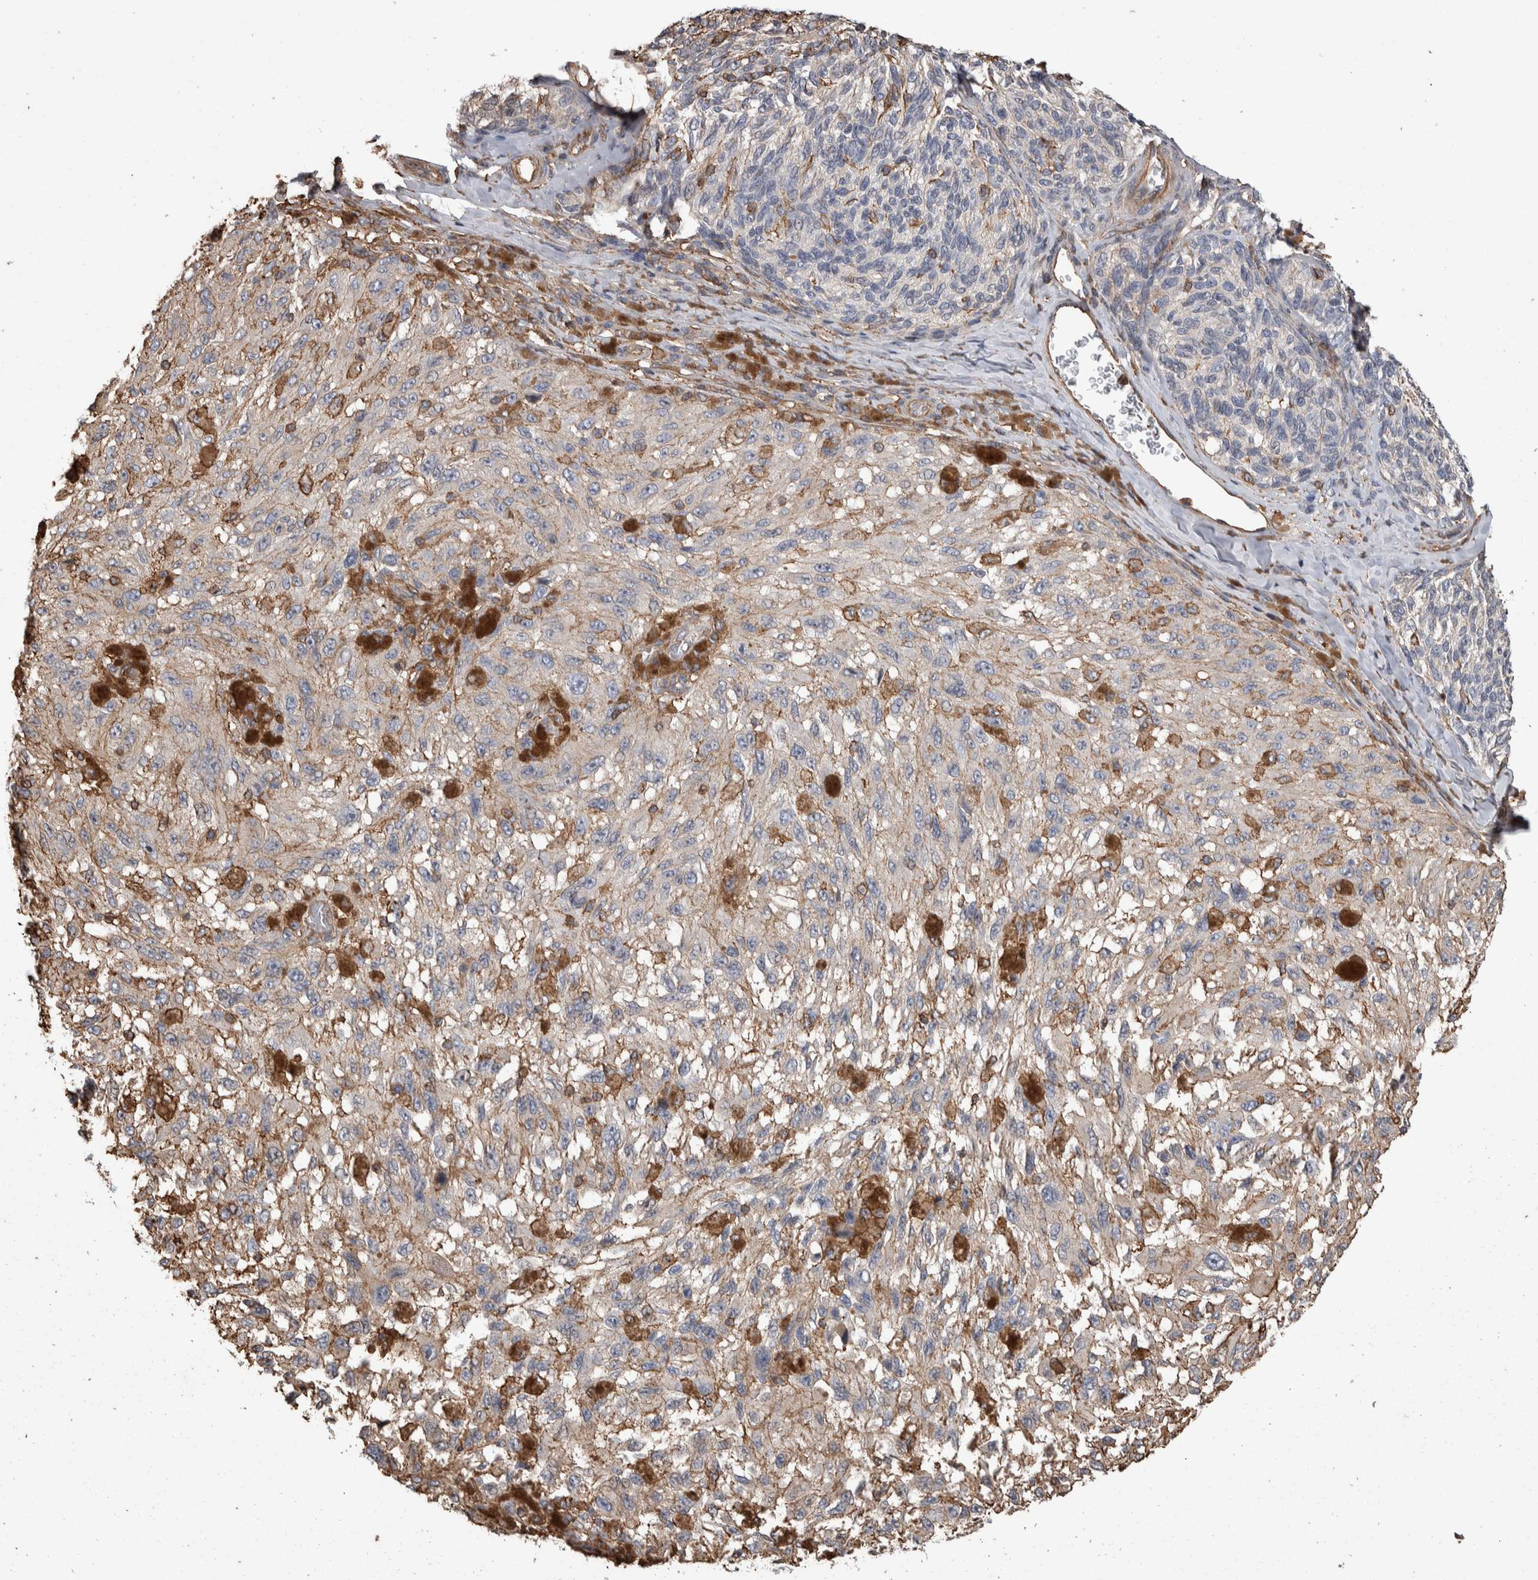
{"staining": {"intensity": "weak", "quantity": "<25%", "location": "cytoplasmic/membranous"}, "tissue": "melanoma", "cell_type": "Tumor cells", "image_type": "cancer", "snomed": [{"axis": "morphology", "description": "Malignant melanoma, NOS"}, {"axis": "topography", "description": "Skin"}], "caption": "The immunohistochemistry (IHC) micrograph has no significant positivity in tumor cells of melanoma tissue.", "gene": "ENPP2", "patient": {"sex": "female", "age": 73}}